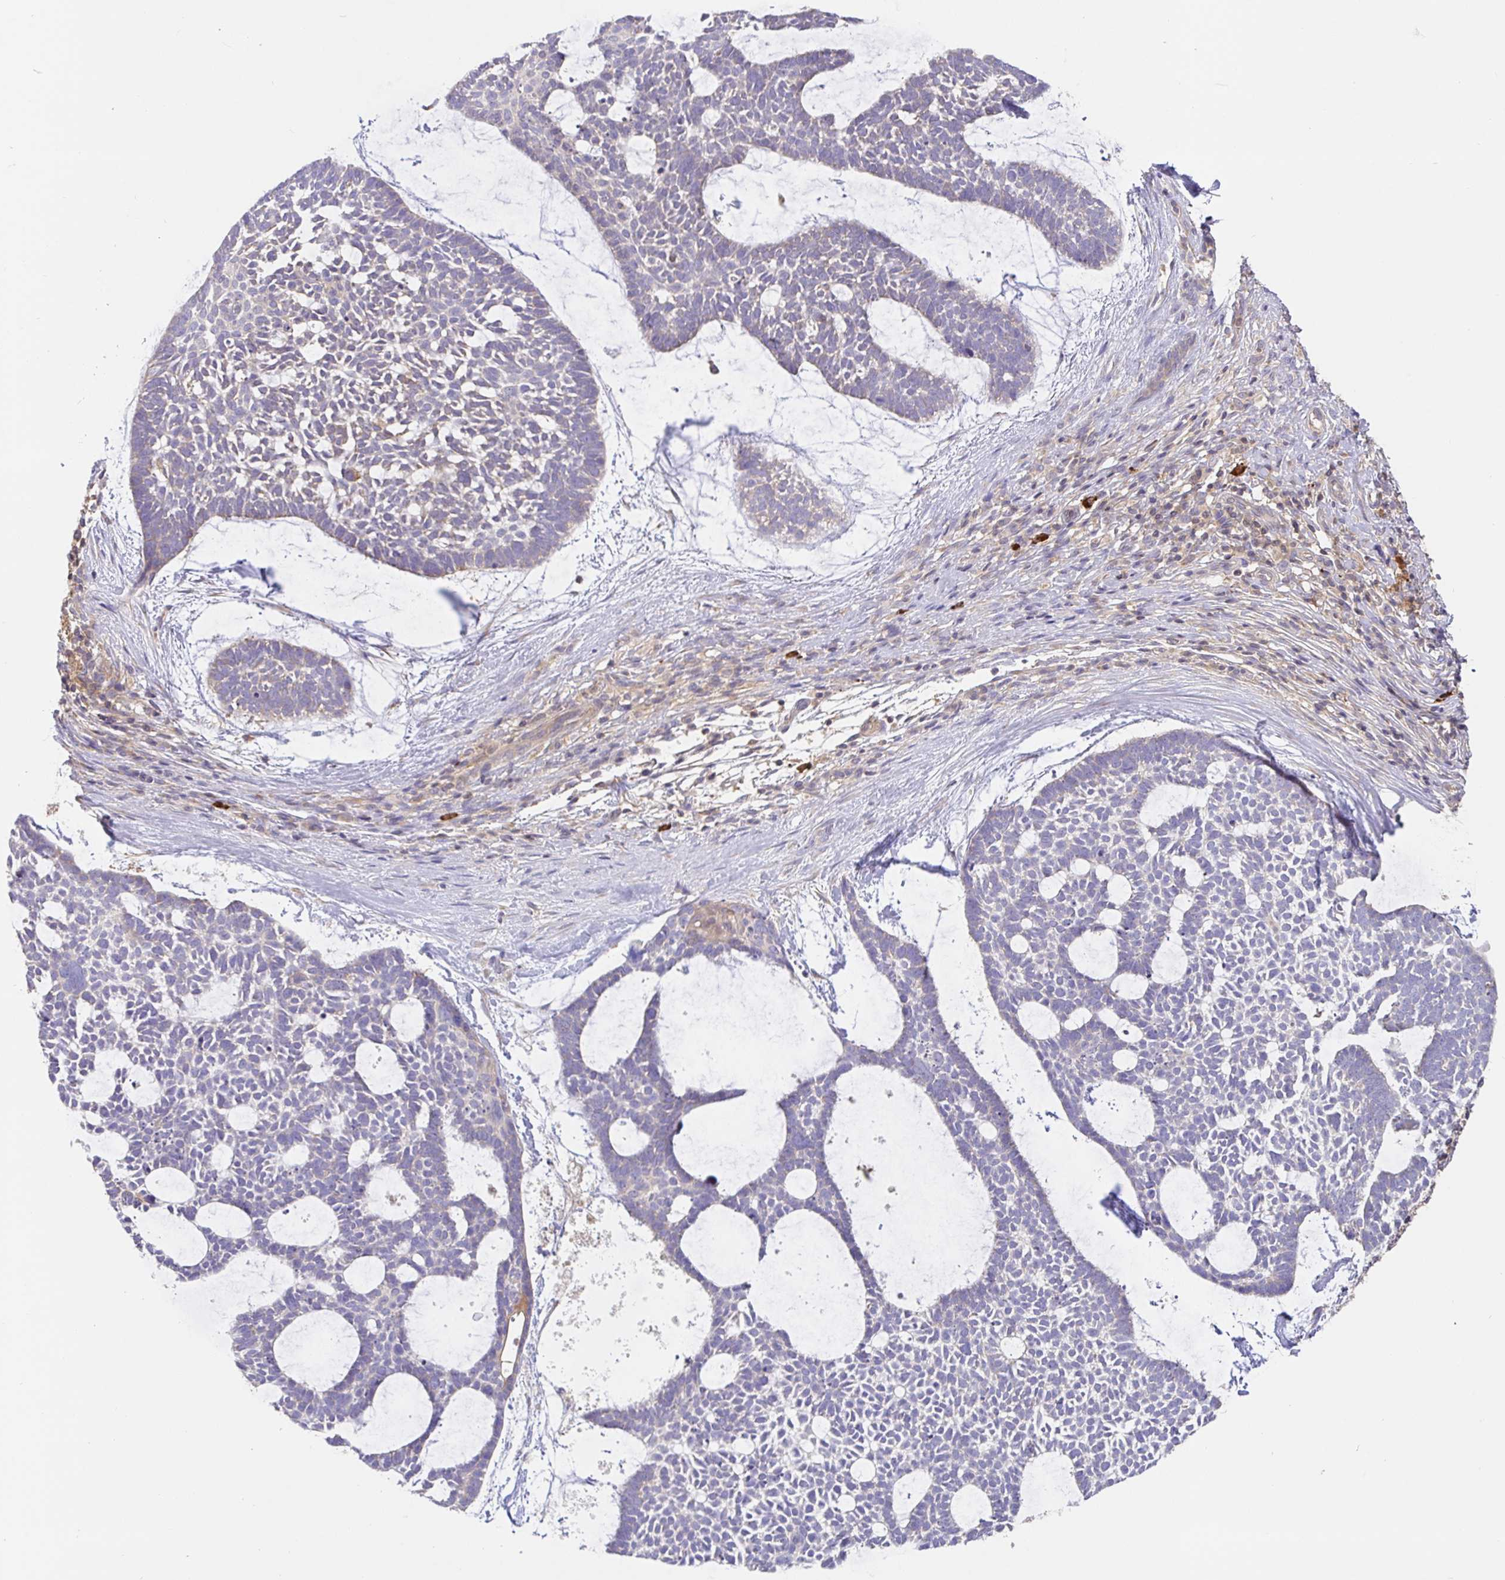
{"staining": {"intensity": "negative", "quantity": "none", "location": "none"}, "tissue": "skin cancer", "cell_type": "Tumor cells", "image_type": "cancer", "snomed": [{"axis": "morphology", "description": "Basal cell carcinoma"}, {"axis": "topography", "description": "Skin"}], "caption": "A histopathology image of basal cell carcinoma (skin) stained for a protein exhibits no brown staining in tumor cells. Brightfield microscopy of IHC stained with DAB (3,3'-diaminobenzidine) (brown) and hematoxylin (blue), captured at high magnification.", "gene": "HAGH", "patient": {"sex": "male", "age": 64}}